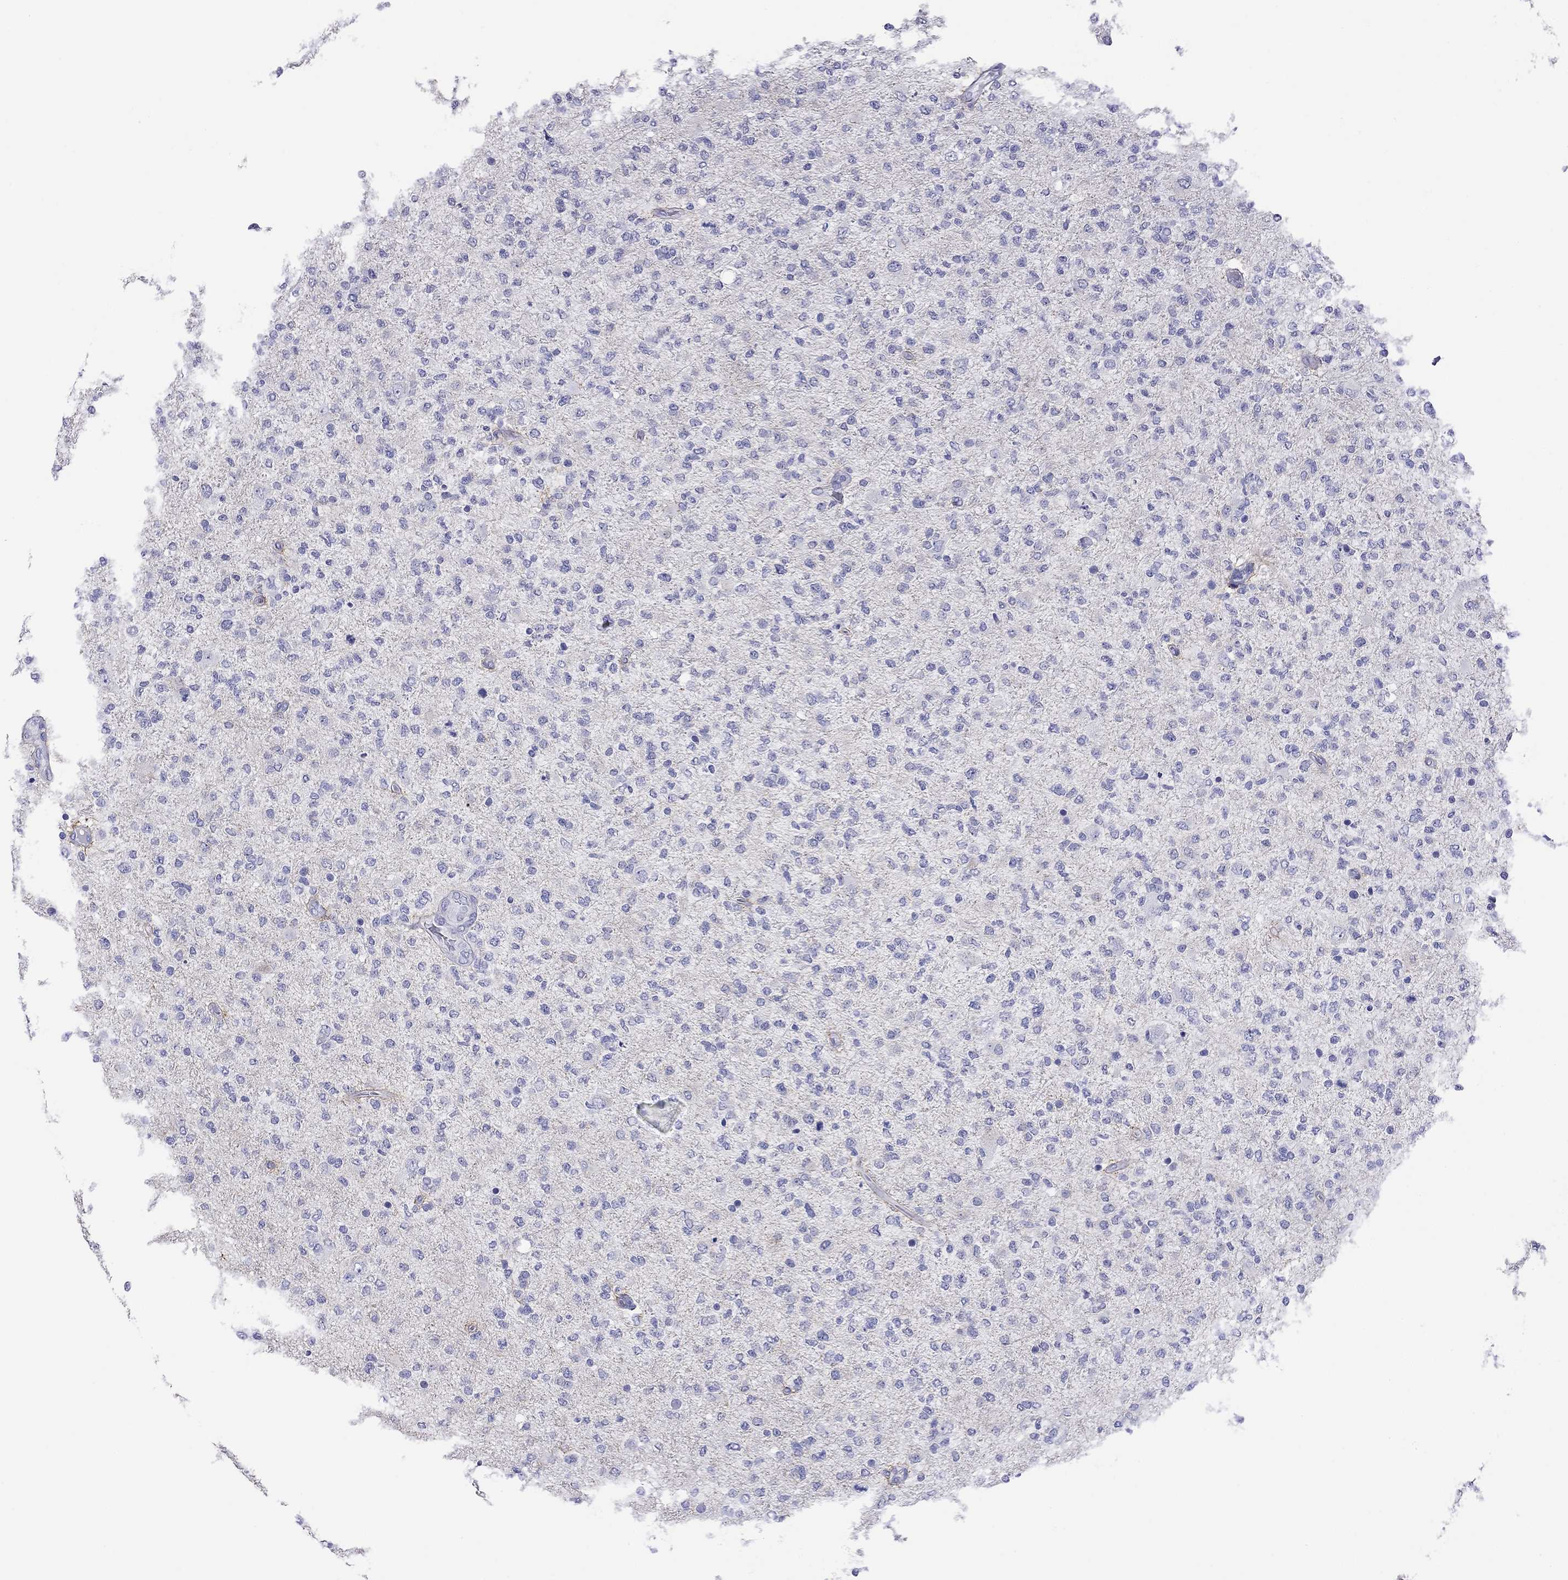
{"staining": {"intensity": "negative", "quantity": "none", "location": "none"}, "tissue": "glioma", "cell_type": "Tumor cells", "image_type": "cancer", "snomed": [{"axis": "morphology", "description": "Glioma, malignant, High grade"}, {"axis": "topography", "description": "Cerebral cortex"}], "caption": "Micrograph shows no significant protein positivity in tumor cells of glioma. (Immunohistochemistry, brightfield microscopy, high magnification).", "gene": "KIAA2012", "patient": {"sex": "male", "age": 70}}